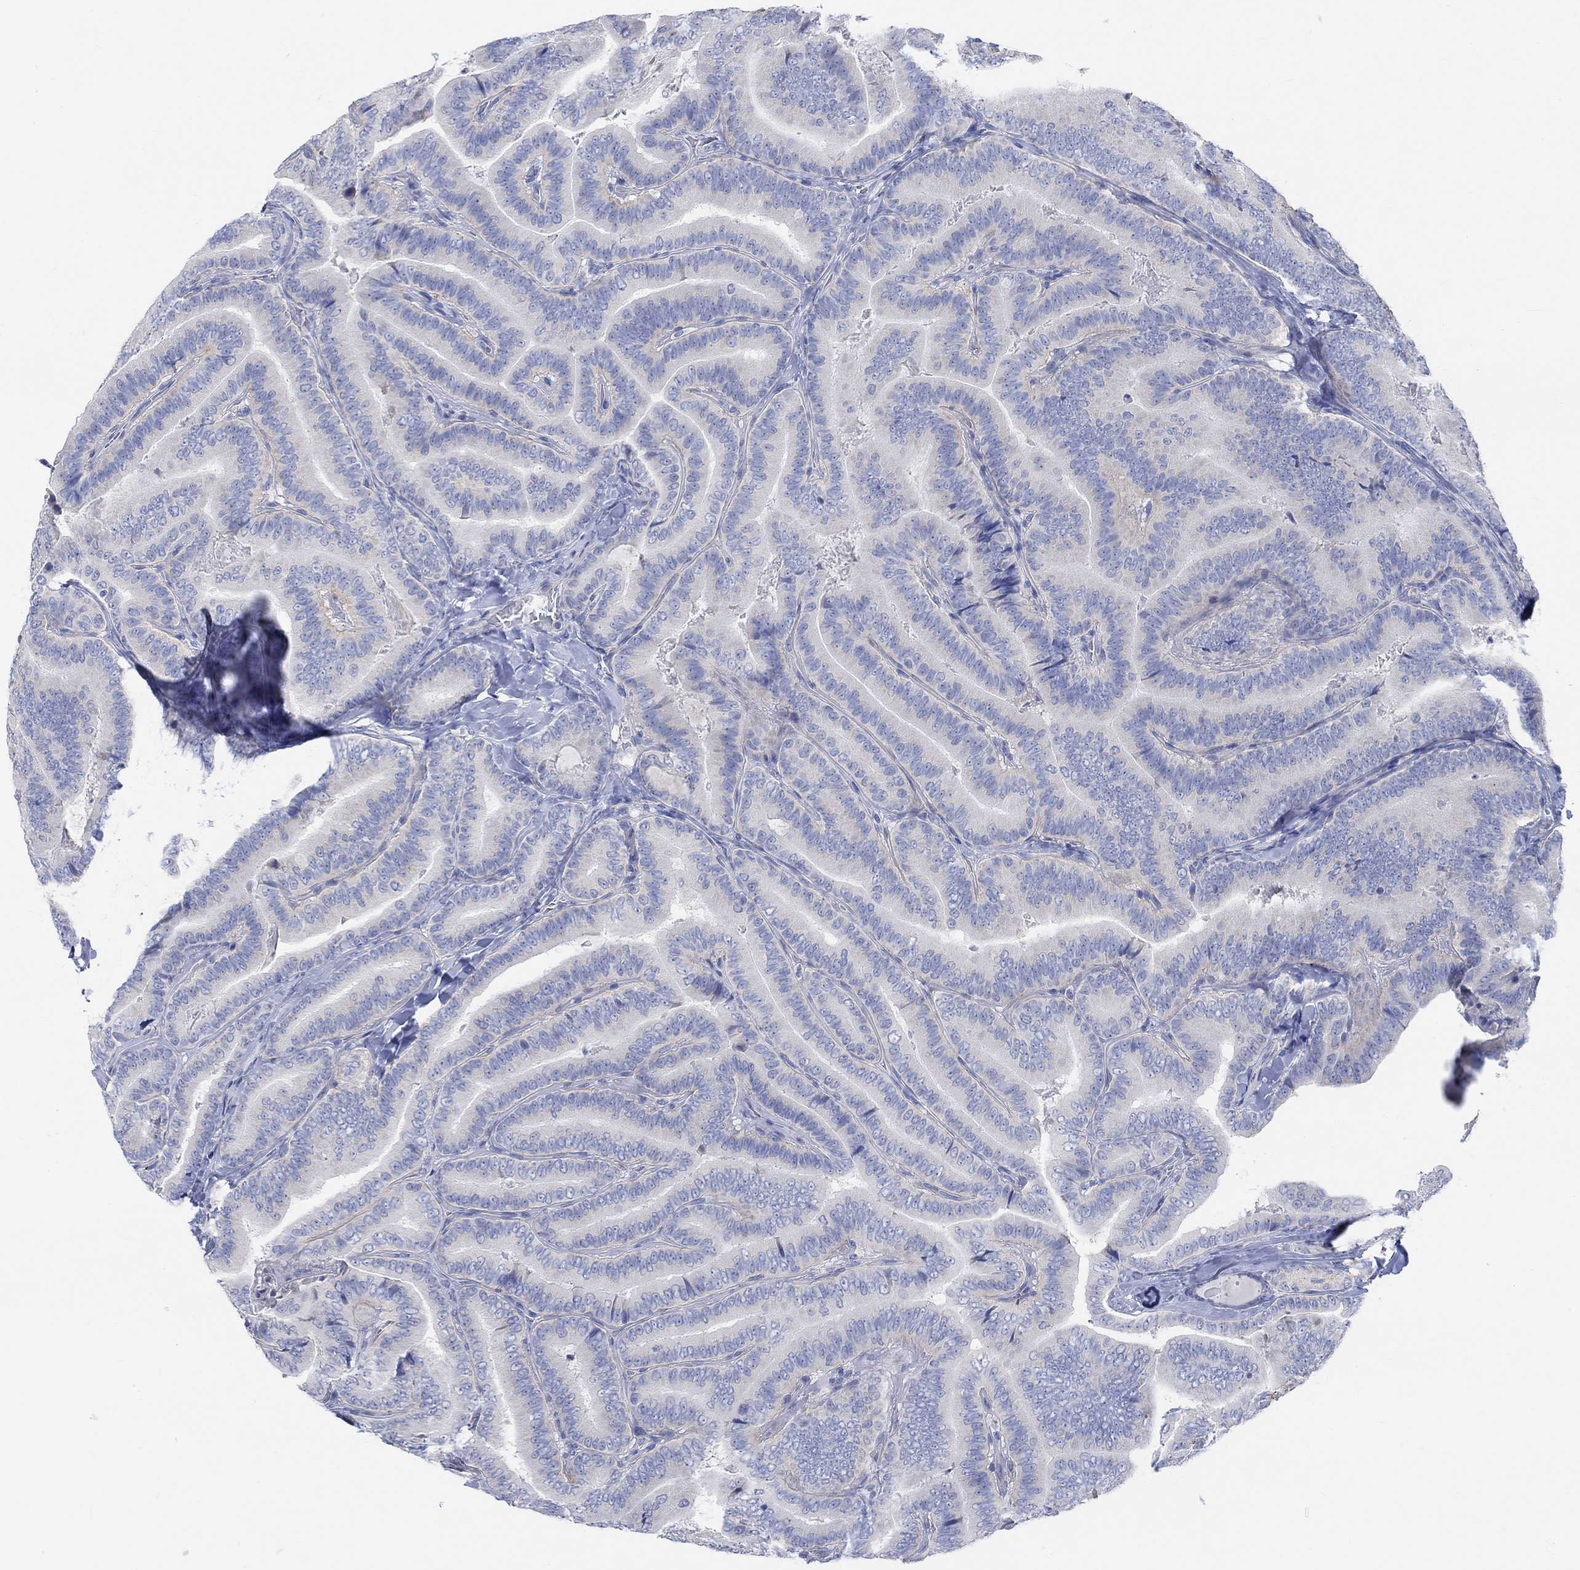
{"staining": {"intensity": "negative", "quantity": "none", "location": "none"}, "tissue": "thyroid cancer", "cell_type": "Tumor cells", "image_type": "cancer", "snomed": [{"axis": "morphology", "description": "Papillary adenocarcinoma, NOS"}, {"axis": "topography", "description": "Thyroid gland"}], "caption": "IHC image of thyroid papillary adenocarcinoma stained for a protein (brown), which displays no staining in tumor cells. (DAB IHC visualized using brightfield microscopy, high magnification).", "gene": "NAV3", "patient": {"sex": "male", "age": 61}}